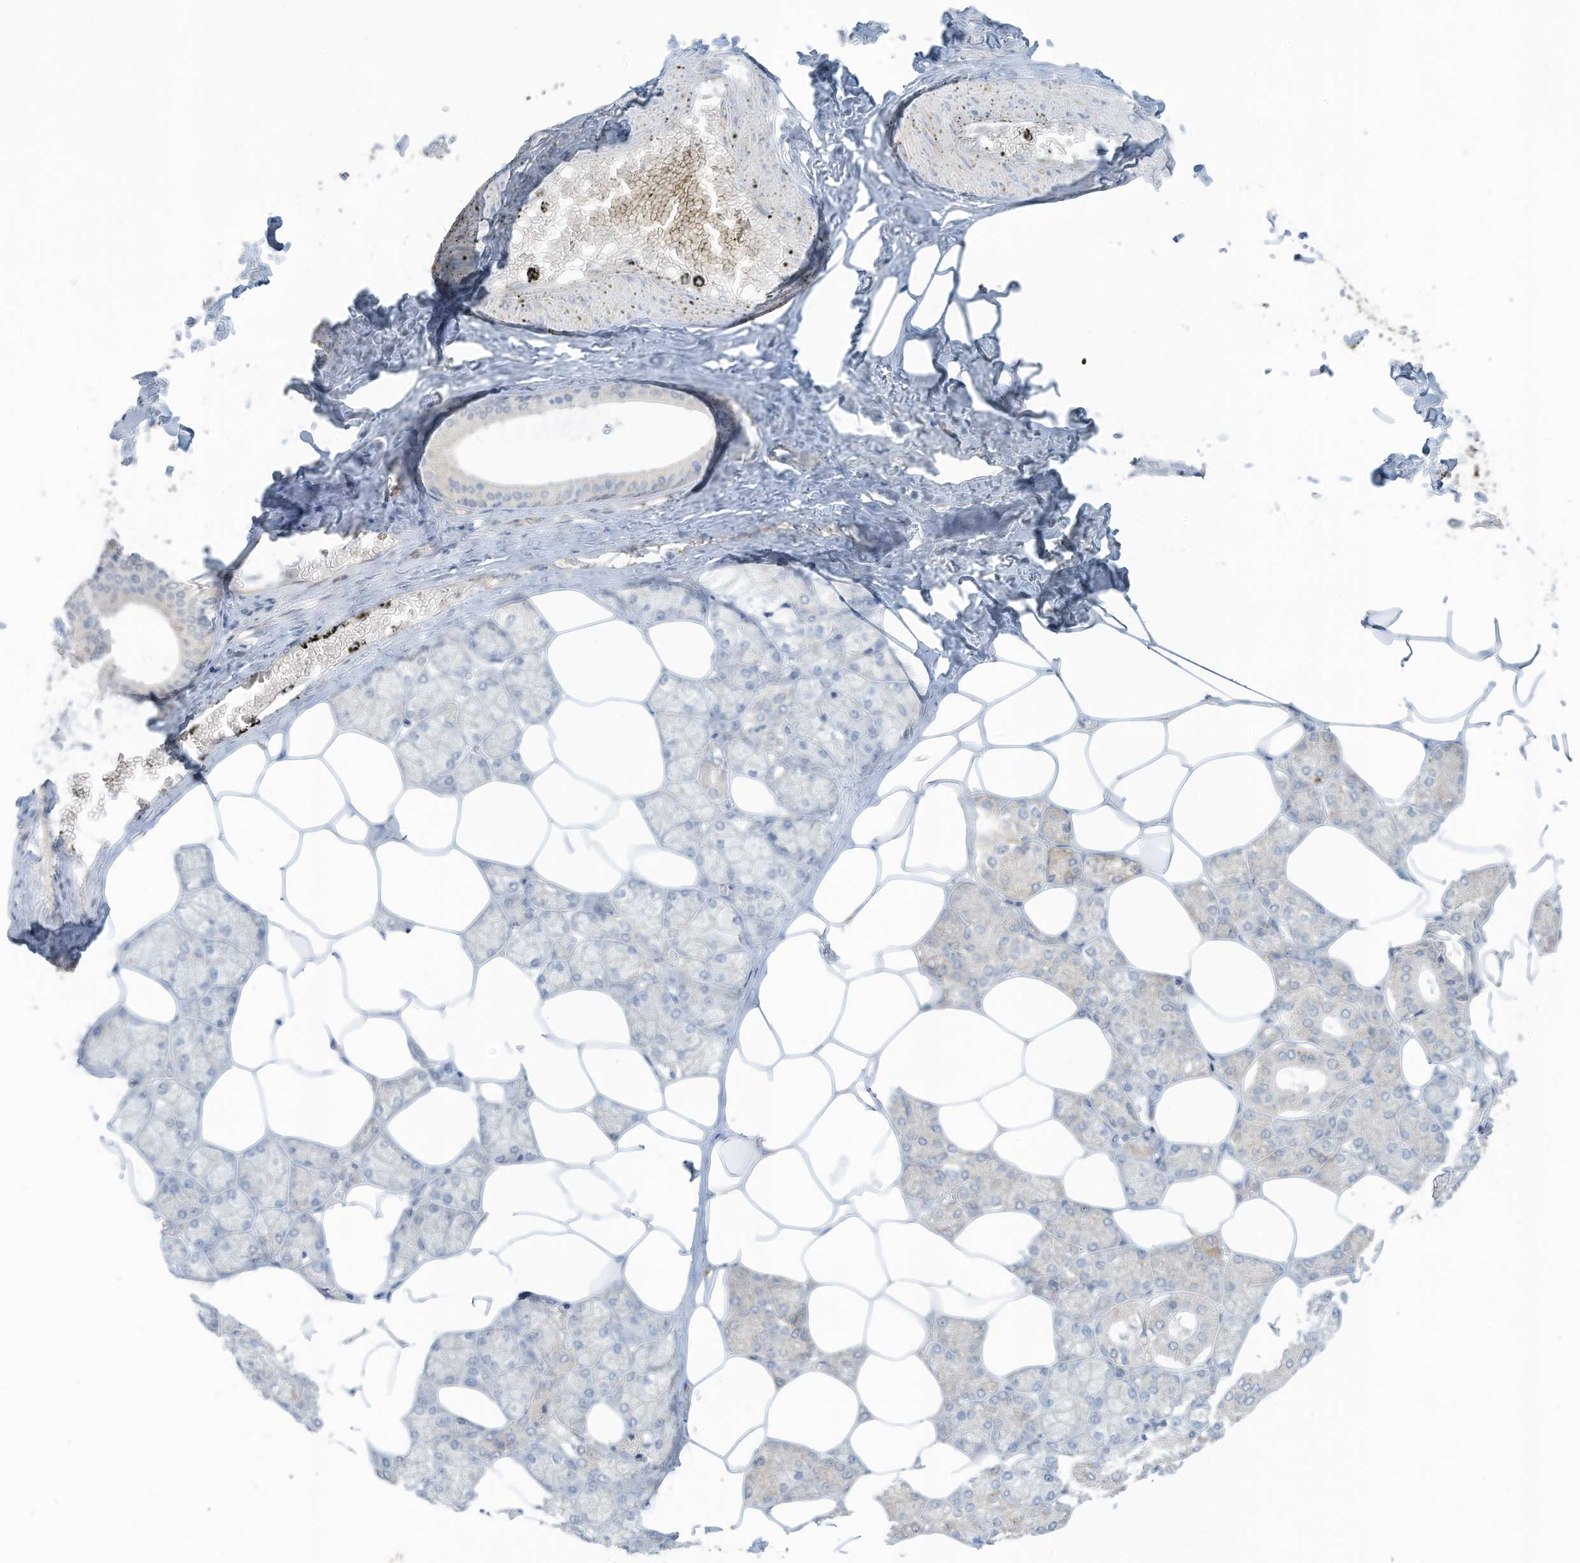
{"staining": {"intensity": "moderate", "quantity": "<25%", "location": "cytoplasmic/membranous"}, "tissue": "salivary gland", "cell_type": "Glandular cells", "image_type": "normal", "snomed": [{"axis": "morphology", "description": "Normal tissue, NOS"}, {"axis": "topography", "description": "Salivary gland"}], "caption": "Immunohistochemical staining of unremarkable human salivary gland demonstrates moderate cytoplasmic/membranous protein positivity in approximately <25% of glandular cells. (DAB (3,3'-diaminobenzidine) = brown stain, brightfield microscopy at high magnification).", "gene": "SCGB1D2", "patient": {"sex": "male", "age": 62}}